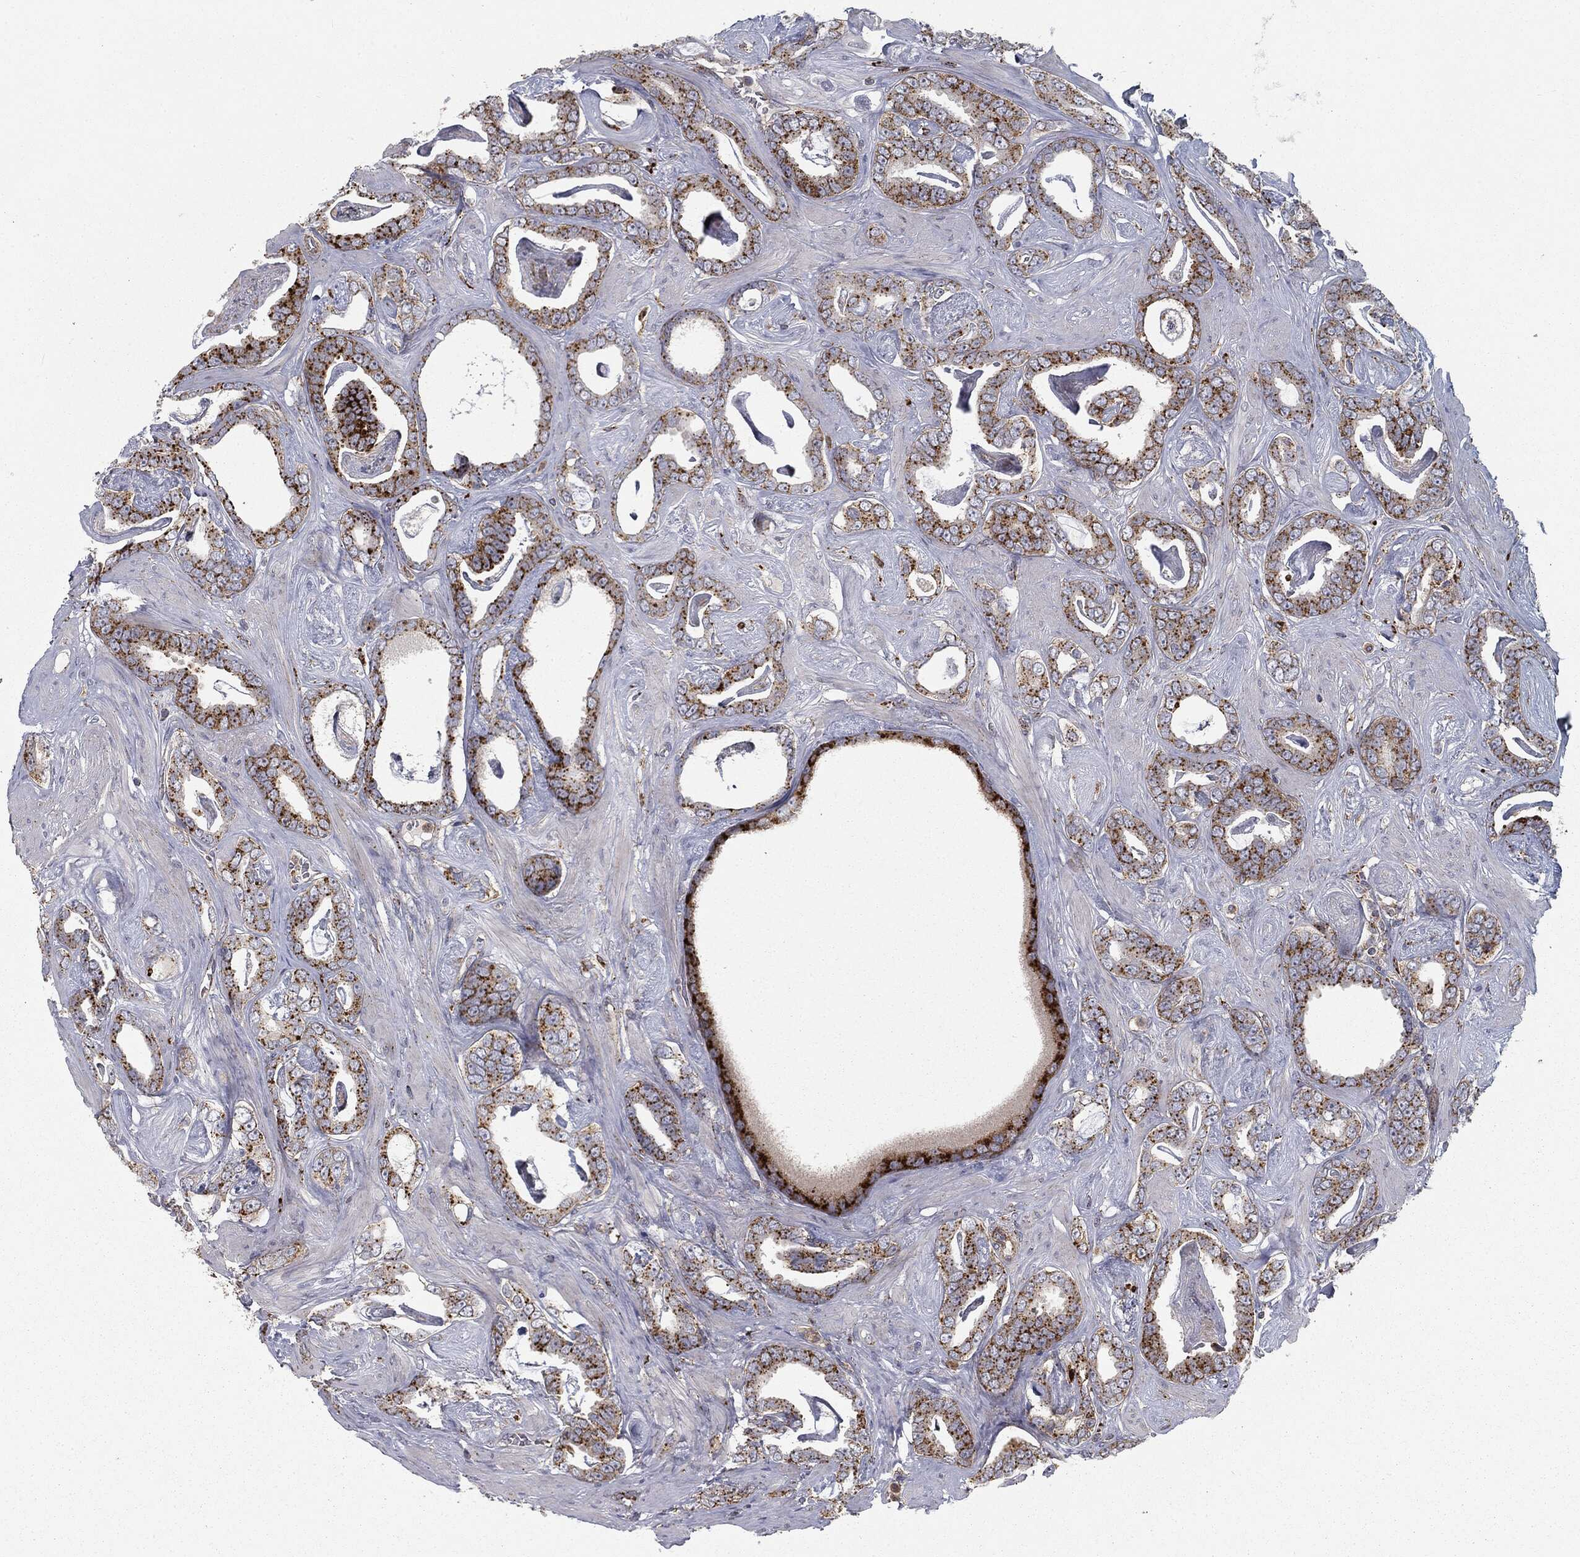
{"staining": {"intensity": "strong", "quantity": ">75%", "location": "cytoplasmic/membranous"}, "tissue": "prostate cancer", "cell_type": "Tumor cells", "image_type": "cancer", "snomed": [{"axis": "morphology", "description": "Adenocarcinoma, High grade"}, {"axis": "topography", "description": "Prostate"}], "caption": "Protein staining of prostate cancer (high-grade adenocarcinoma) tissue shows strong cytoplasmic/membranous positivity in about >75% of tumor cells. (DAB (3,3'-diaminobenzidine) = brown stain, brightfield microscopy at high magnification).", "gene": "CTSA", "patient": {"sex": "male", "age": 63}}